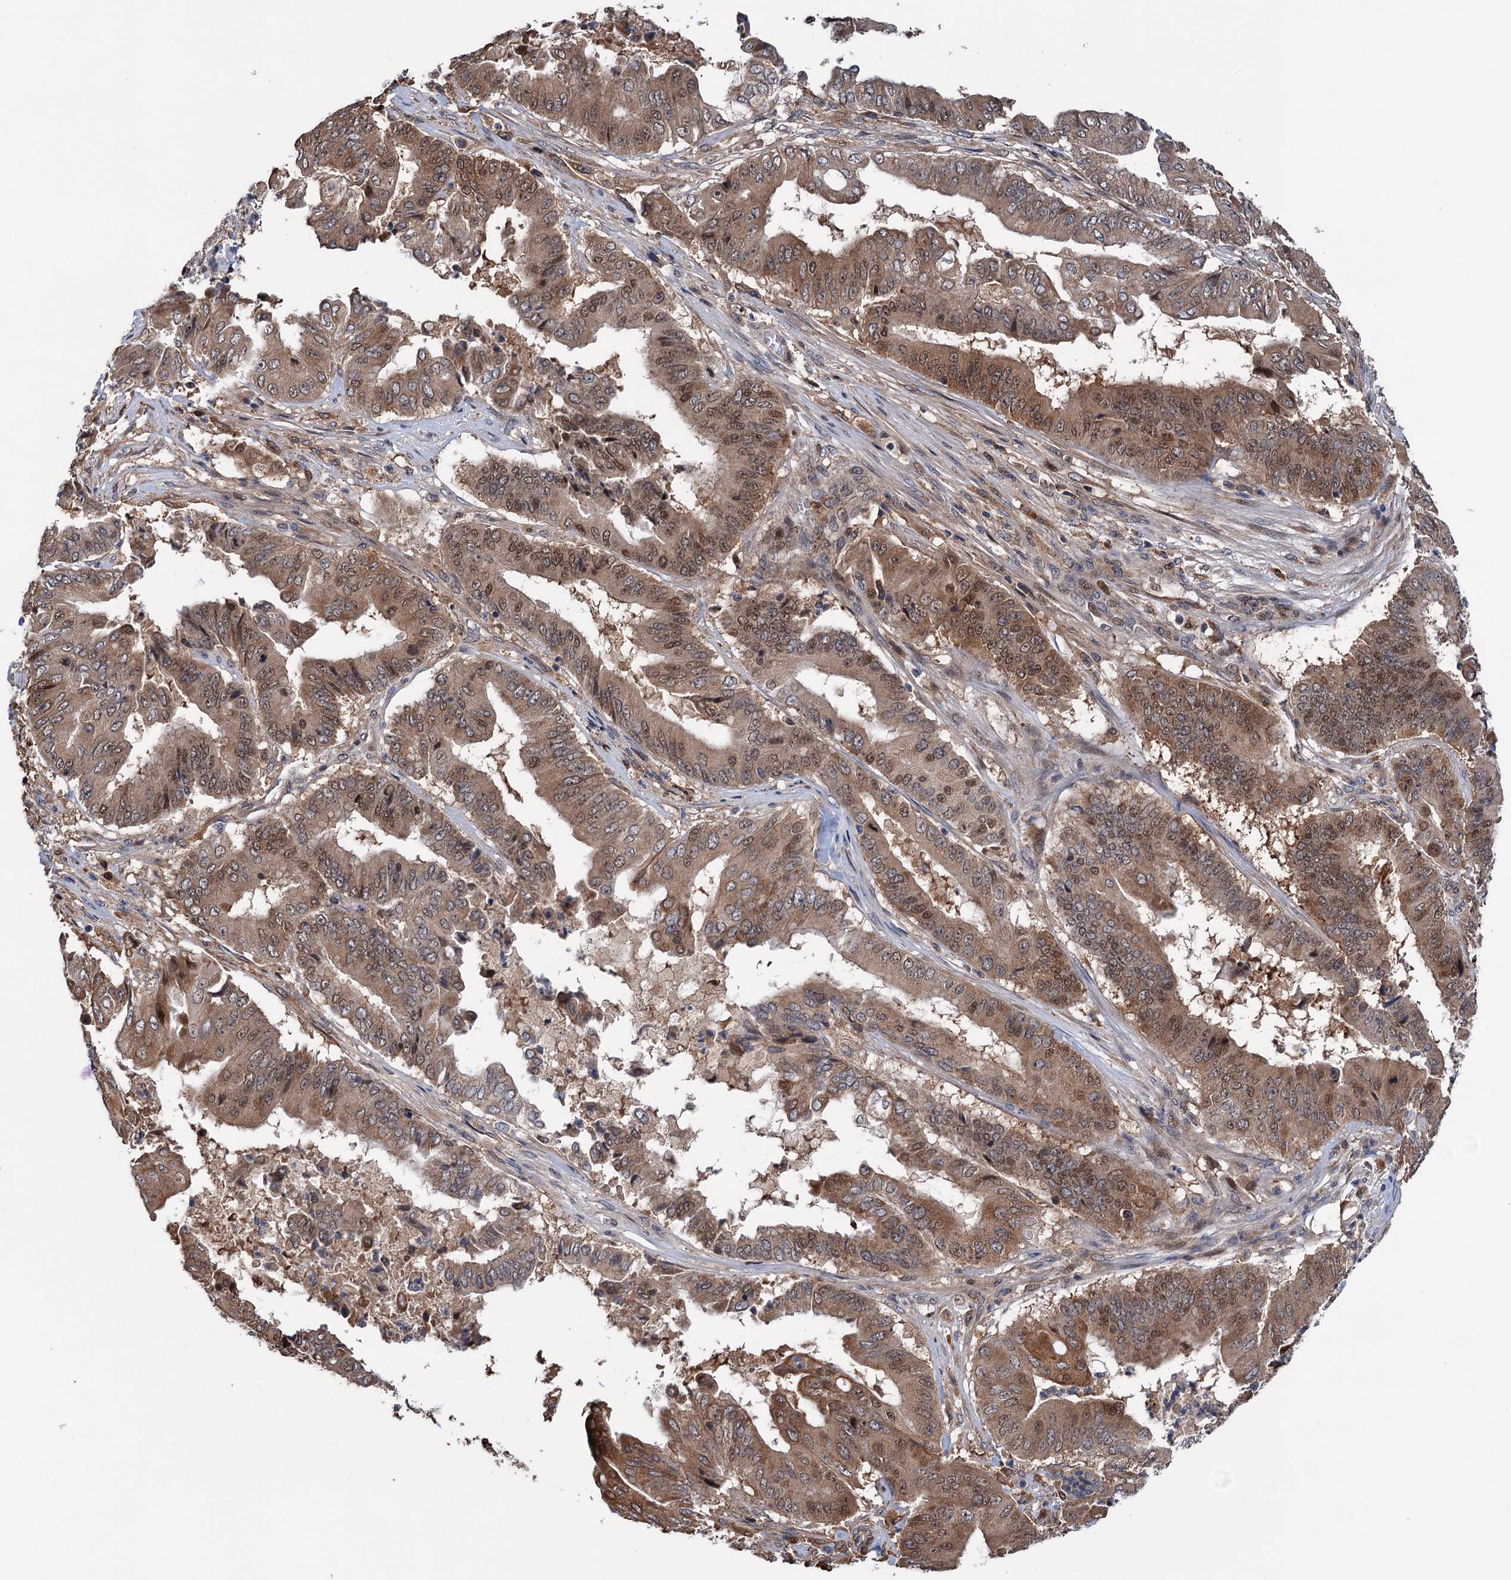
{"staining": {"intensity": "moderate", "quantity": ">75%", "location": "cytoplasmic/membranous,nuclear"}, "tissue": "pancreatic cancer", "cell_type": "Tumor cells", "image_type": "cancer", "snomed": [{"axis": "morphology", "description": "Adenocarcinoma, NOS"}, {"axis": "topography", "description": "Pancreas"}], "caption": "This micrograph demonstrates immunohistochemistry (IHC) staining of human pancreatic cancer (adenocarcinoma), with medium moderate cytoplasmic/membranous and nuclear staining in approximately >75% of tumor cells.", "gene": "NCAPD2", "patient": {"sex": "female", "age": 77}}